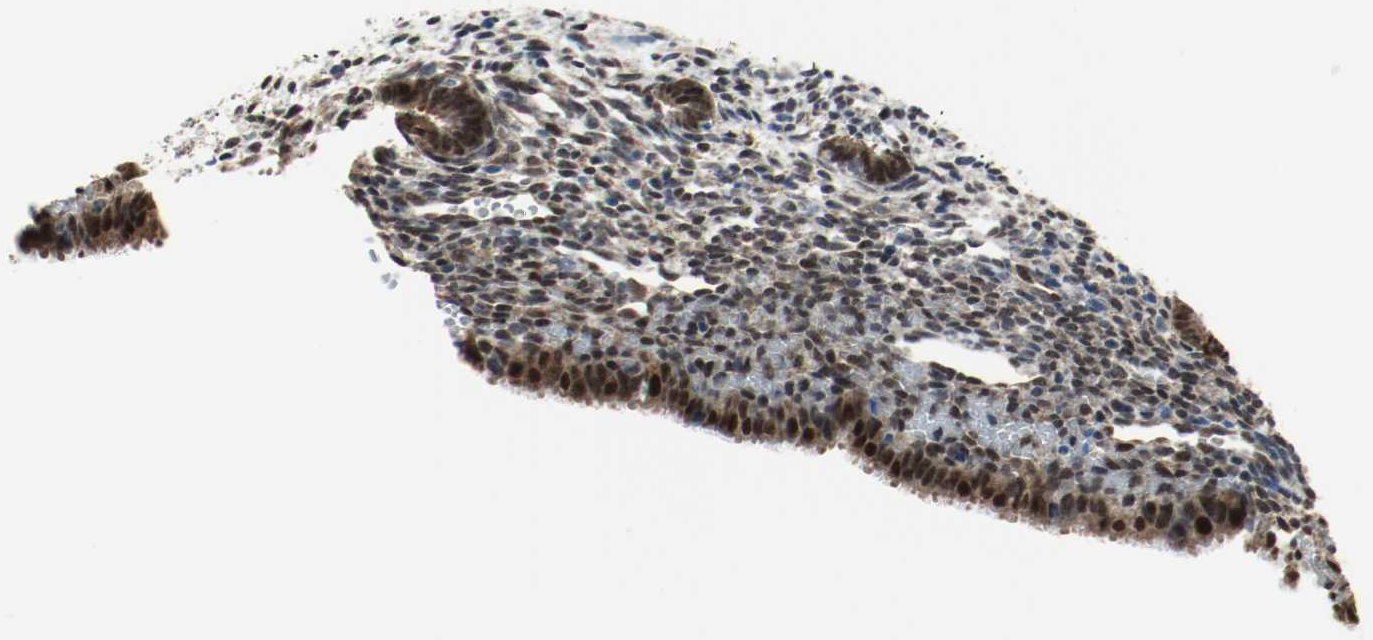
{"staining": {"intensity": "weak", "quantity": "25%-75%", "location": "cytoplasmic/membranous,nuclear"}, "tissue": "endometrium", "cell_type": "Cells in endometrial stroma", "image_type": "normal", "snomed": [{"axis": "morphology", "description": "Normal tissue, NOS"}, {"axis": "topography", "description": "Endometrium"}], "caption": "Normal endometrium was stained to show a protein in brown. There is low levels of weak cytoplasmic/membranous,nuclear positivity in about 25%-75% of cells in endometrial stroma. The protein is shown in brown color, while the nuclei are stained blue.", "gene": "PPME1", "patient": {"sex": "female", "age": 27}}